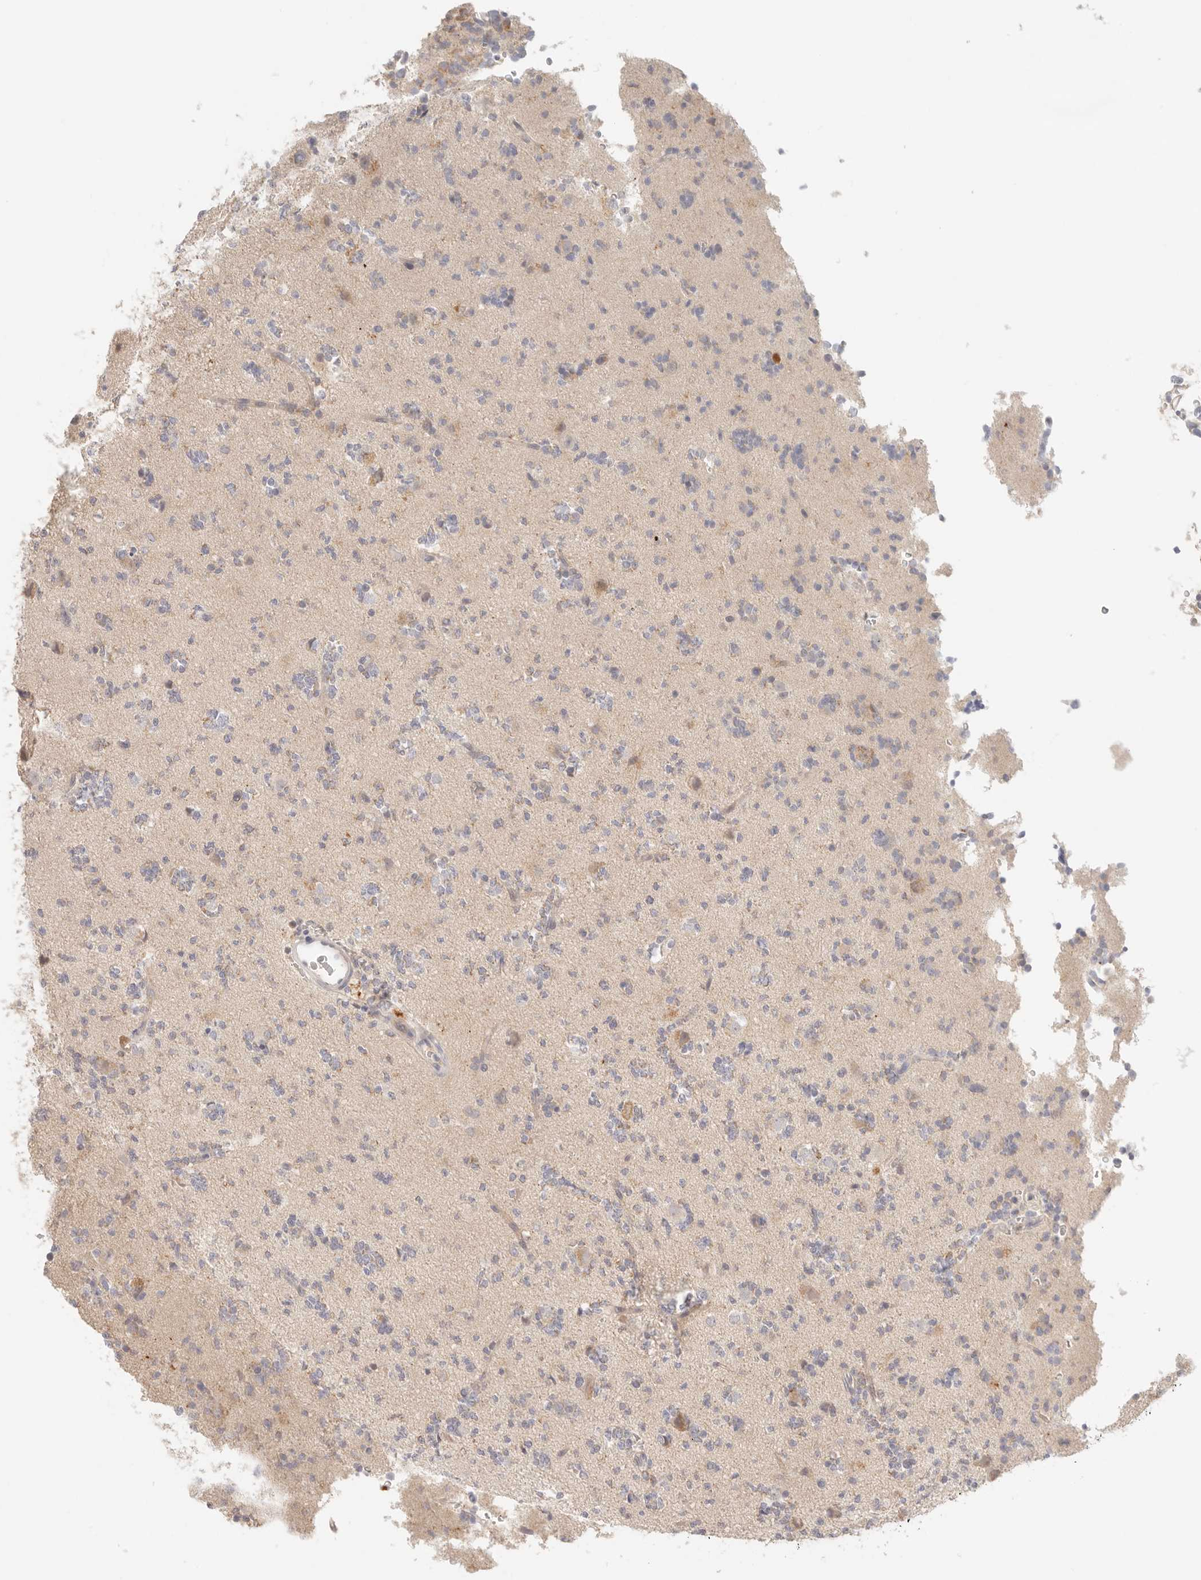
{"staining": {"intensity": "weak", "quantity": "<25%", "location": "cytoplasmic/membranous"}, "tissue": "glioma", "cell_type": "Tumor cells", "image_type": "cancer", "snomed": [{"axis": "morphology", "description": "Glioma, malignant, High grade"}, {"axis": "topography", "description": "Brain"}], "caption": "A photomicrograph of malignant high-grade glioma stained for a protein displays no brown staining in tumor cells. Brightfield microscopy of immunohistochemistry (IHC) stained with DAB (brown) and hematoxylin (blue), captured at high magnification.", "gene": "SPHK1", "patient": {"sex": "female", "age": 62}}